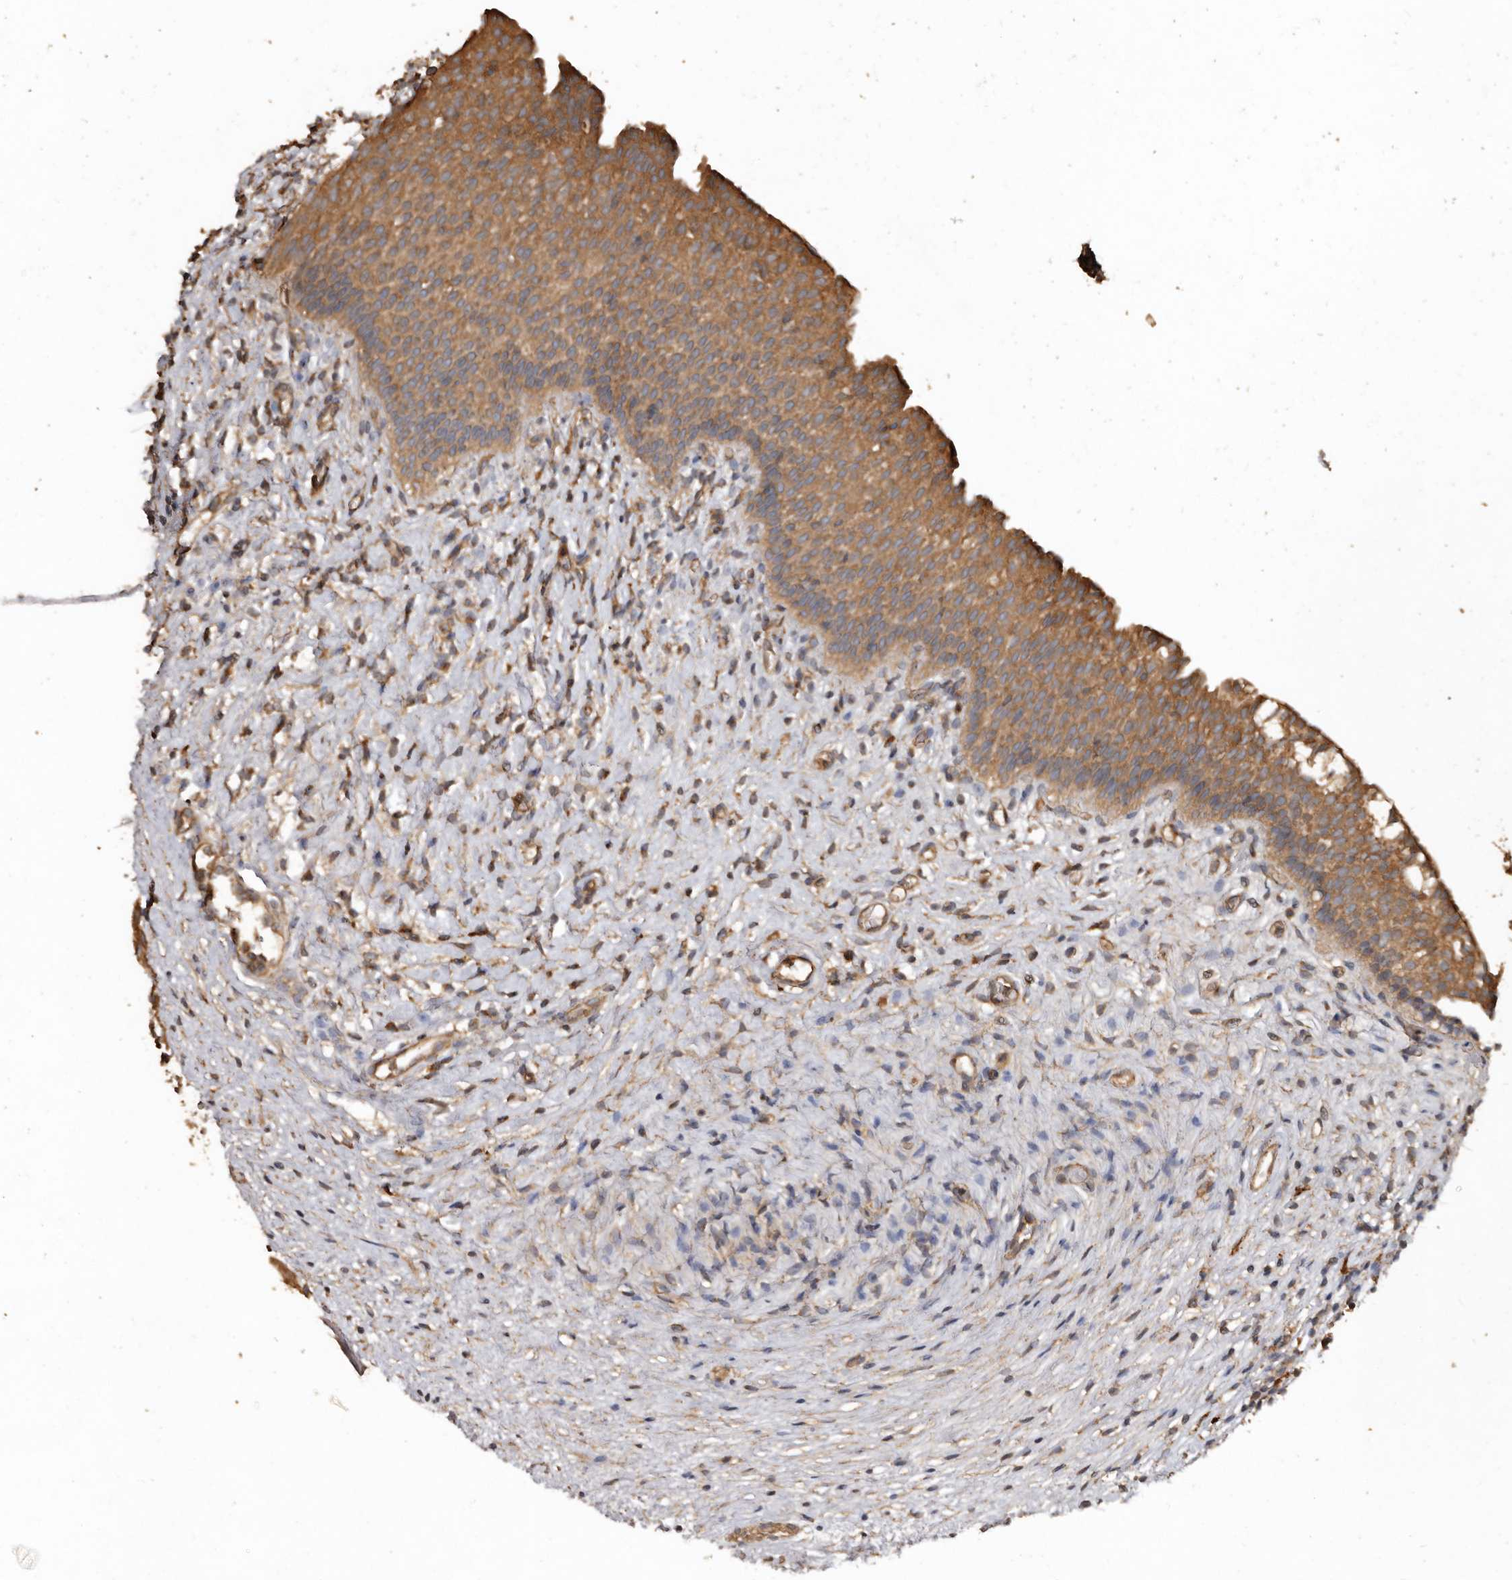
{"staining": {"intensity": "moderate", "quantity": ">75%", "location": "cytoplasmic/membranous"}, "tissue": "urinary bladder", "cell_type": "Urothelial cells", "image_type": "normal", "snomed": [{"axis": "morphology", "description": "Normal tissue, NOS"}, {"axis": "topography", "description": "Urinary bladder"}], "caption": "Urinary bladder stained with IHC reveals moderate cytoplasmic/membranous expression in about >75% of urothelial cells. (Stains: DAB in brown, nuclei in blue, Microscopy: brightfield microscopy at high magnification).", "gene": "FLCN", "patient": {"sex": "male", "age": 1}}